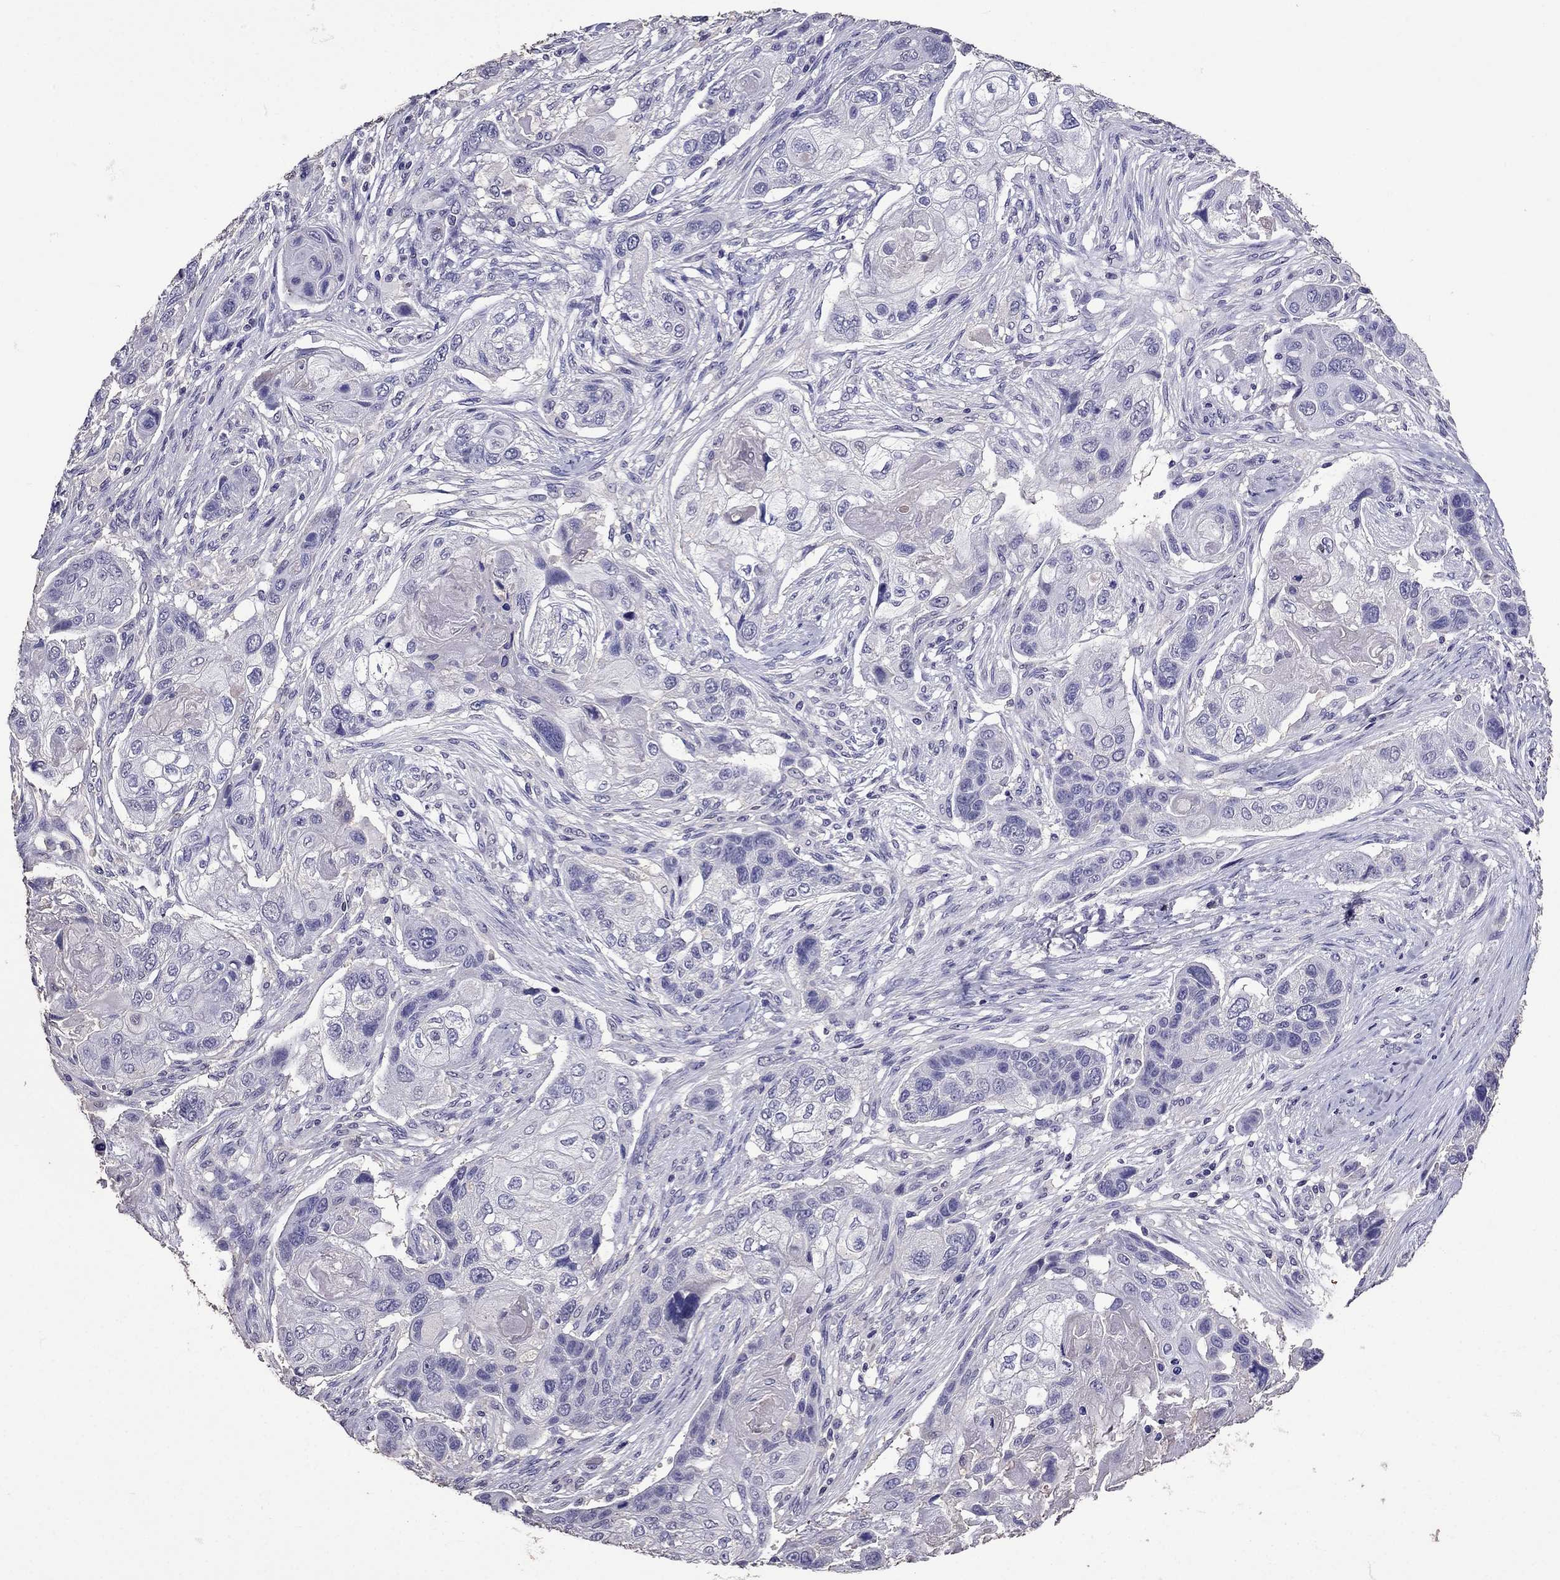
{"staining": {"intensity": "negative", "quantity": "none", "location": "none"}, "tissue": "lung cancer", "cell_type": "Tumor cells", "image_type": "cancer", "snomed": [{"axis": "morphology", "description": "Normal tissue, NOS"}, {"axis": "morphology", "description": "Squamous cell carcinoma, NOS"}, {"axis": "topography", "description": "Bronchus"}, {"axis": "topography", "description": "Lung"}], "caption": "This is a histopathology image of immunohistochemistry staining of lung cancer, which shows no positivity in tumor cells.", "gene": "NKX3-1", "patient": {"sex": "male", "age": 69}}